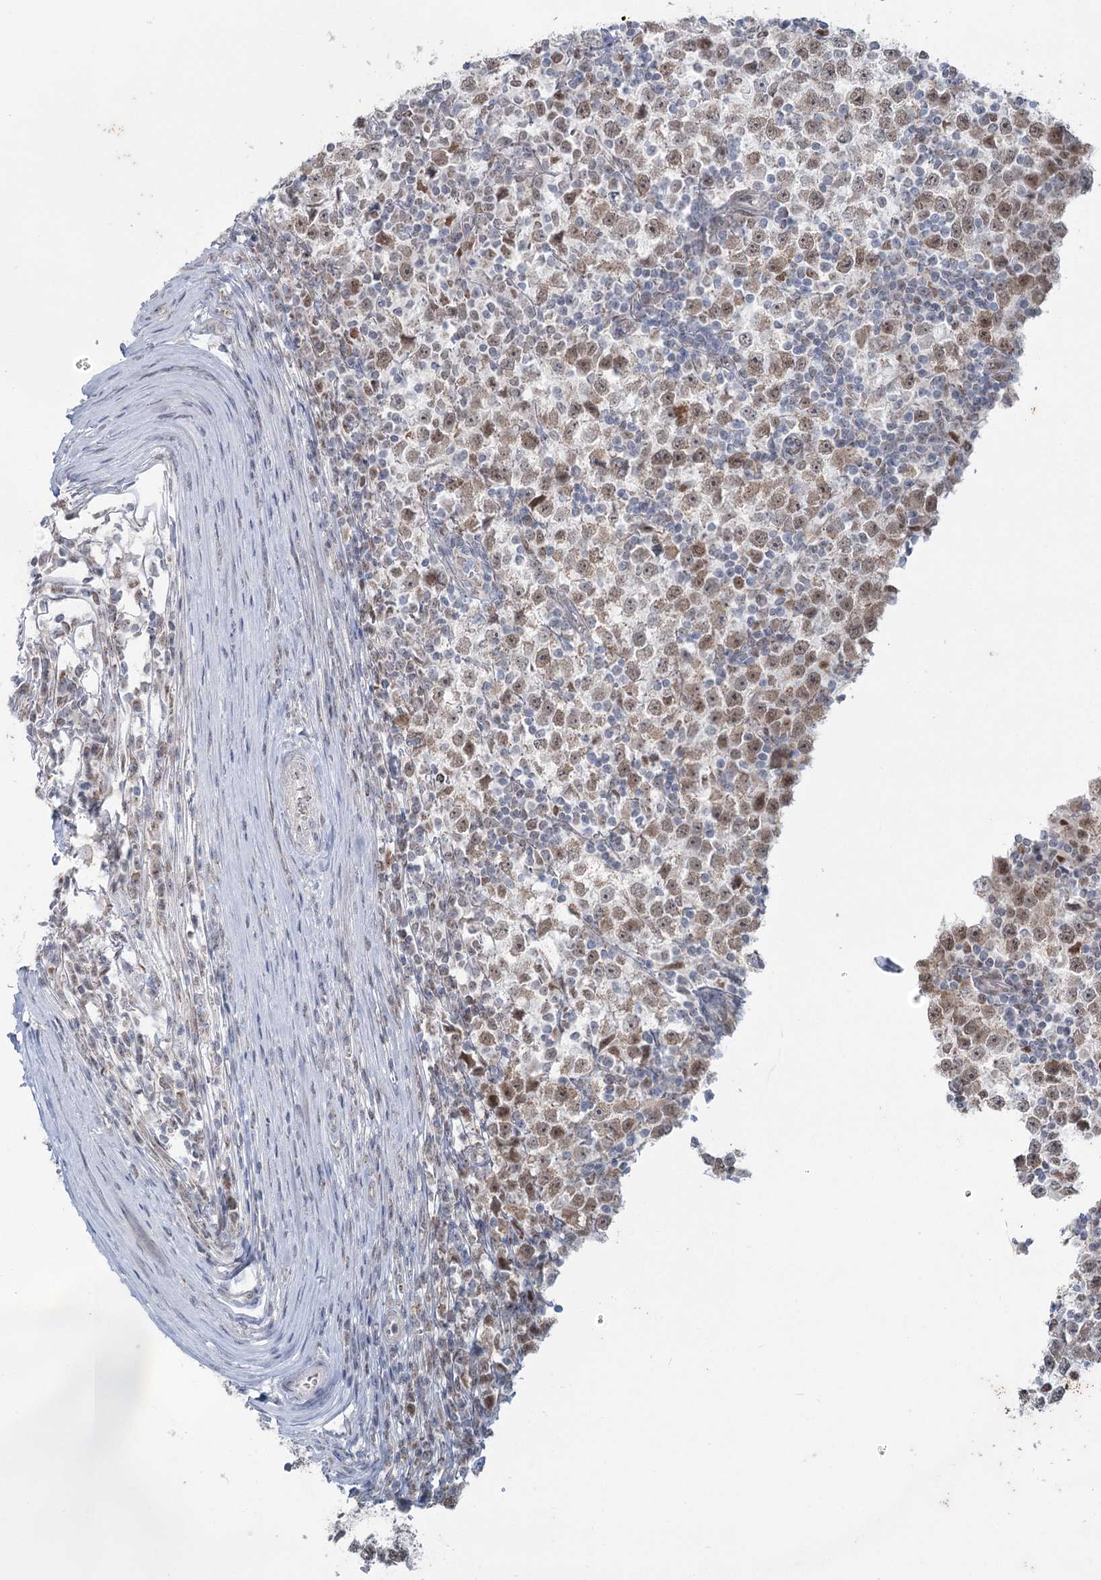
{"staining": {"intensity": "moderate", "quantity": ">75%", "location": "nuclear"}, "tissue": "testis cancer", "cell_type": "Tumor cells", "image_type": "cancer", "snomed": [{"axis": "morphology", "description": "Seminoma, NOS"}, {"axis": "topography", "description": "Testis"}], "caption": "Immunohistochemical staining of human testis cancer (seminoma) shows medium levels of moderate nuclear positivity in approximately >75% of tumor cells.", "gene": "MTG1", "patient": {"sex": "male", "age": 65}}